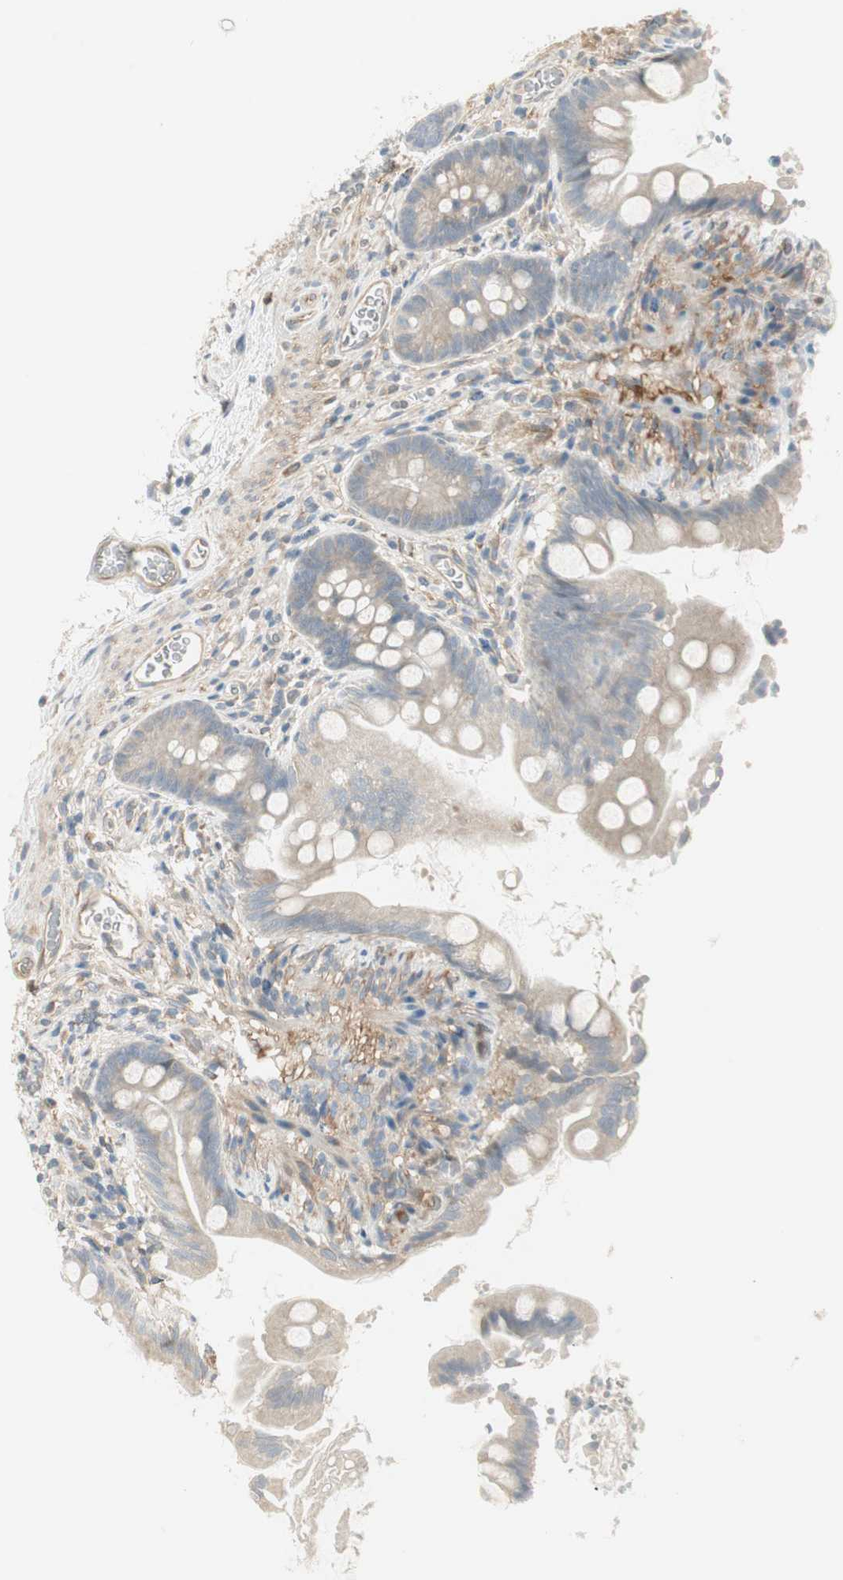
{"staining": {"intensity": "weak", "quantity": "25%-75%", "location": "cytoplasmic/membranous"}, "tissue": "small intestine", "cell_type": "Glandular cells", "image_type": "normal", "snomed": [{"axis": "morphology", "description": "Normal tissue, NOS"}, {"axis": "topography", "description": "Small intestine"}], "caption": "Immunohistochemistry (IHC) image of unremarkable small intestine: human small intestine stained using immunohistochemistry reveals low levels of weak protein expression localized specifically in the cytoplasmic/membranous of glandular cells, appearing as a cytoplasmic/membranous brown color.", "gene": "STON1", "patient": {"sex": "female", "age": 56}}